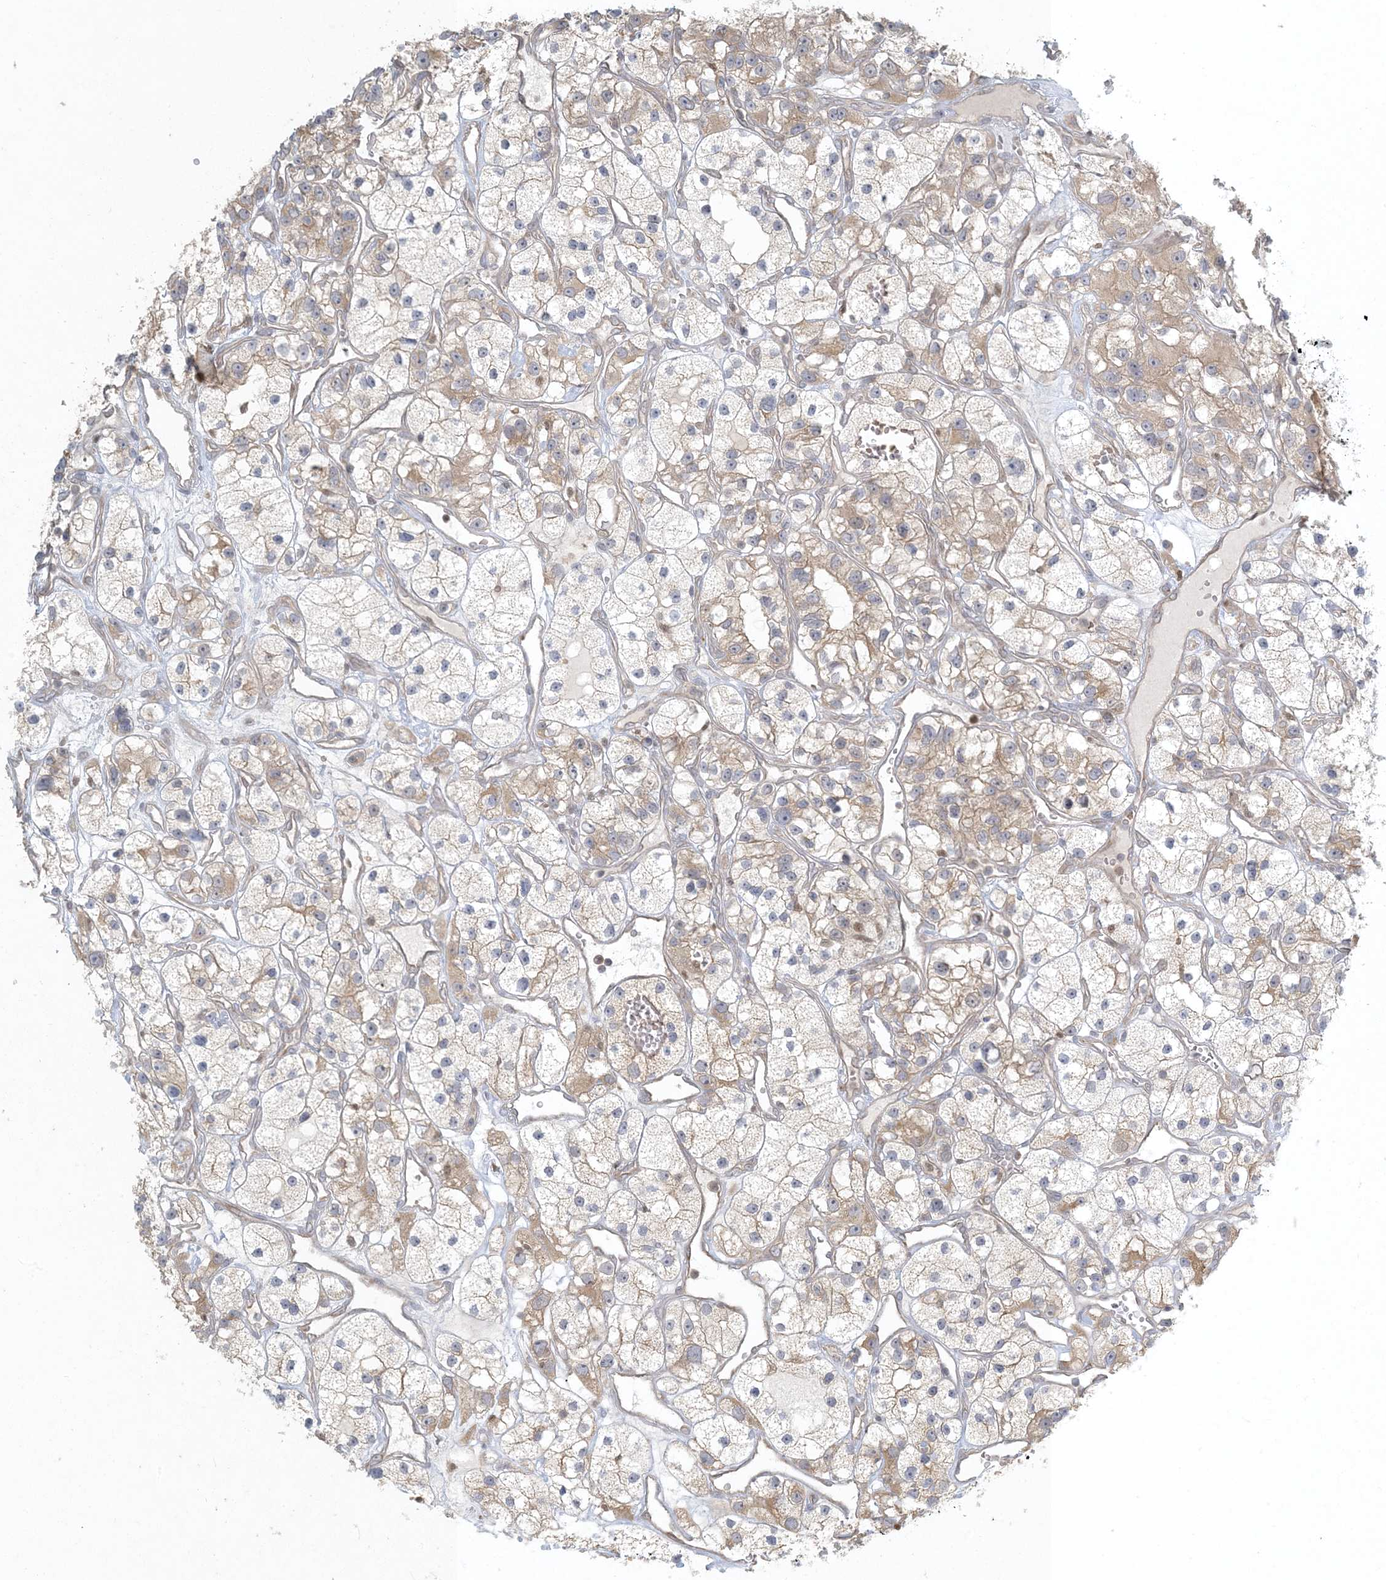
{"staining": {"intensity": "weak", "quantity": "25%-75%", "location": "cytoplasmic/membranous"}, "tissue": "renal cancer", "cell_type": "Tumor cells", "image_type": "cancer", "snomed": [{"axis": "morphology", "description": "Adenocarcinoma, NOS"}, {"axis": "topography", "description": "Kidney"}], "caption": "This is a photomicrograph of immunohistochemistry (IHC) staining of renal adenocarcinoma, which shows weak expression in the cytoplasmic/membranous of tumor cells.", "gene": "CTDNEP1", "patient": {"sex": "female", "age": 57}}